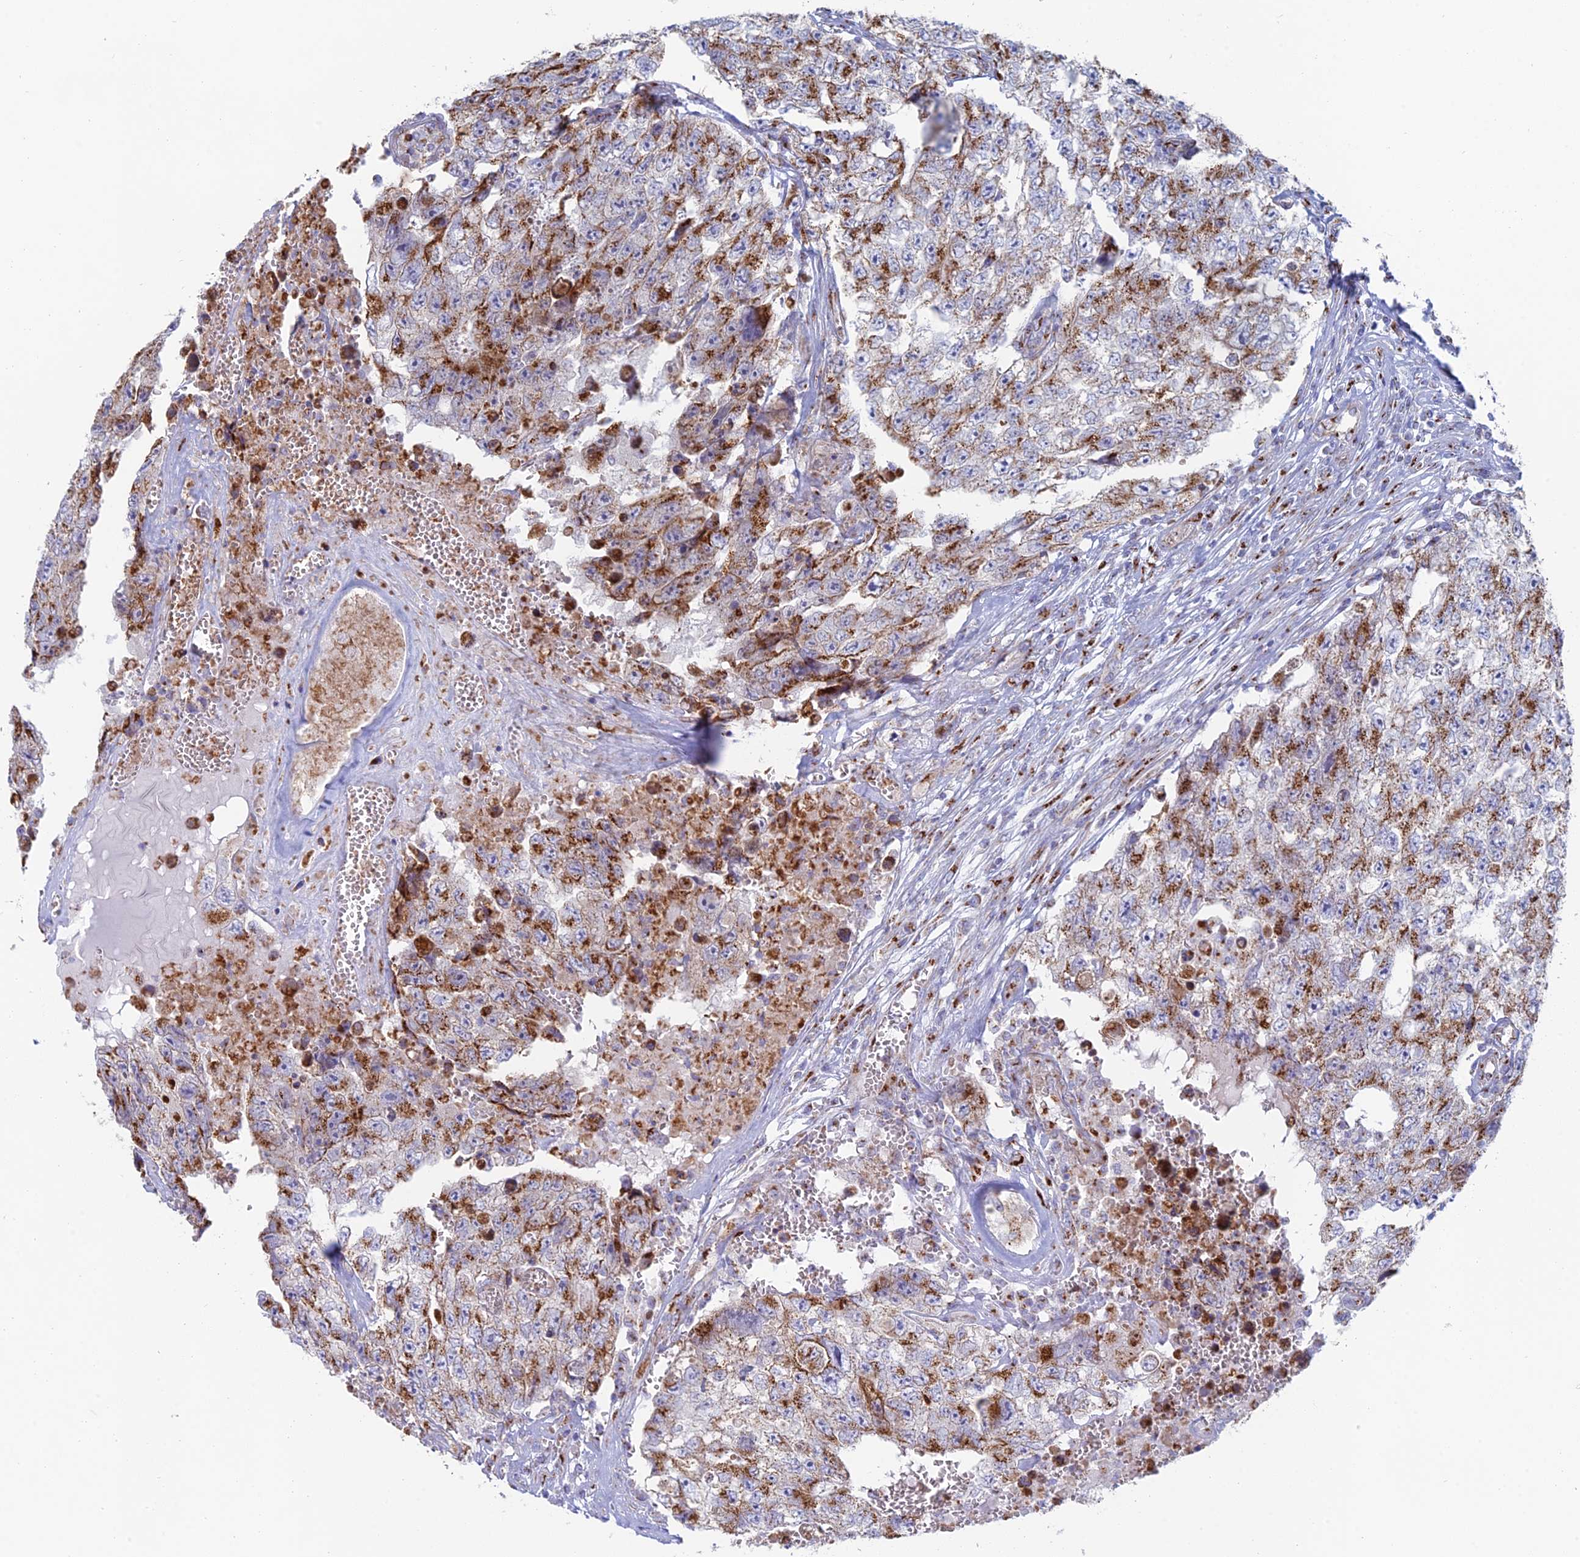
{"staining": {"intensity": "strong", "quantity": "25%-75%", "location": "cytoplasmic/membranous"}, "tissue": "testis cancer", "cell_type": "Tumor cells", "image_type": "cancer", "snomed": [{"axis": "morphology", "description": "Carcinoma, Embryonal, NOS"}, {"axis": "topography", "description": "Testis"}], "caption": "A brown stain labels strong cytoplasmic/membranous positivity of a protein in human embryonal carcinoma (testis) tumor cells. The staining is performed using DAB (3,3'-diaminobenzidine) brown chromogen to label protein expression. The nuclei are counter-stained blue using hematoxylin.", "gene": "HS2ST1", "patient": {"sex": "male", "age": 17}}